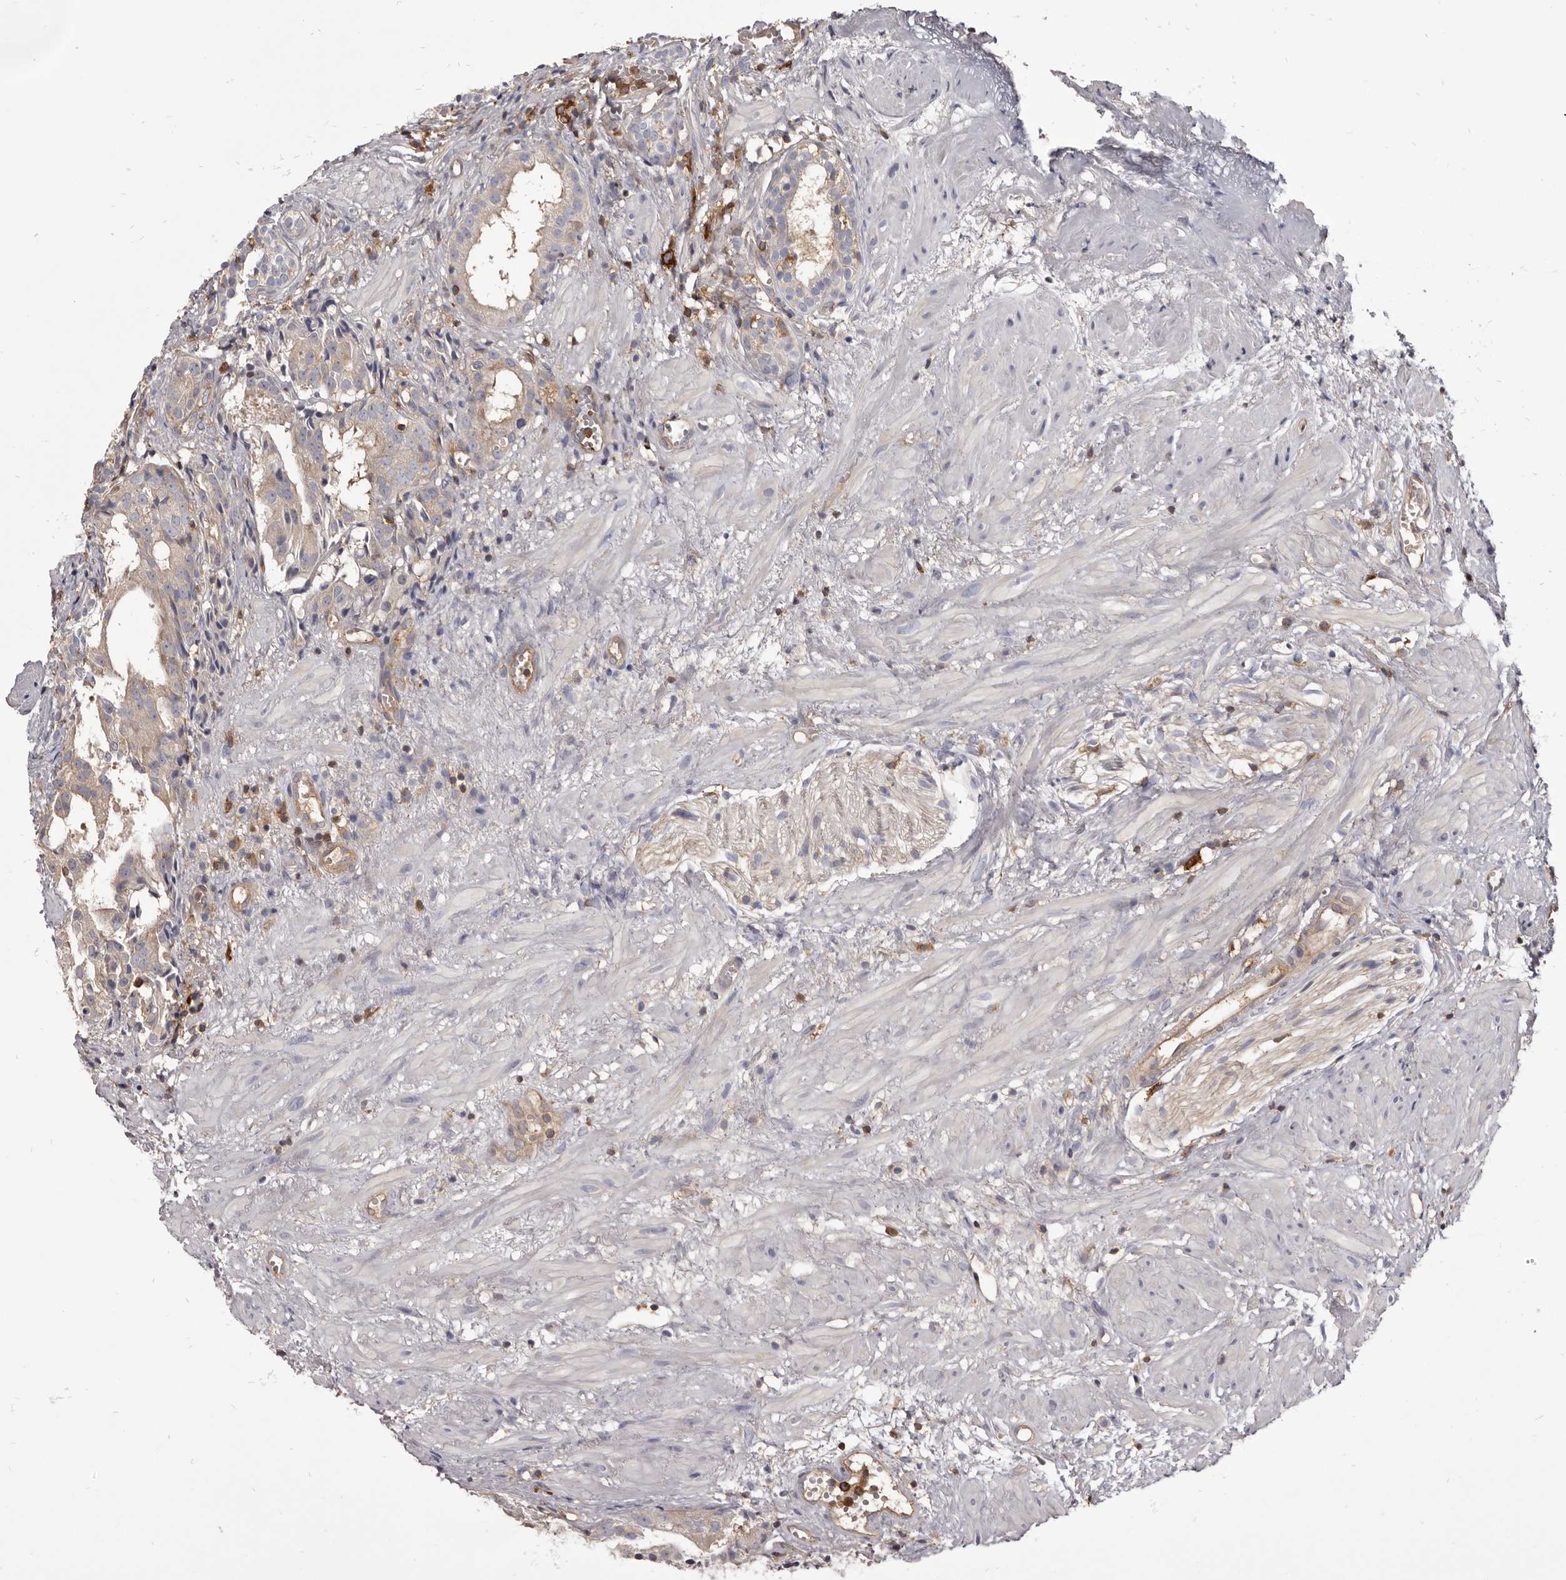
{"staining": {"intensity": "weak", "quantity": "<25%", "location": "cytoplasmic/membranous"}, "tissue": "prostate cancer", "cell_type": "Tumor cells", "image_type": "cancer", "snomed": [{"axis": "morphology", "description": "Adenocarcinoma, Low grade"}, {"axis": "topography", "description": "Prostate"}], "caption": "Immunohistochemical staining of prostate cancer reveals no significant positivity in tumor cells.", "gene": "CBL", "patient": {"sex": "male", "age": 88}}